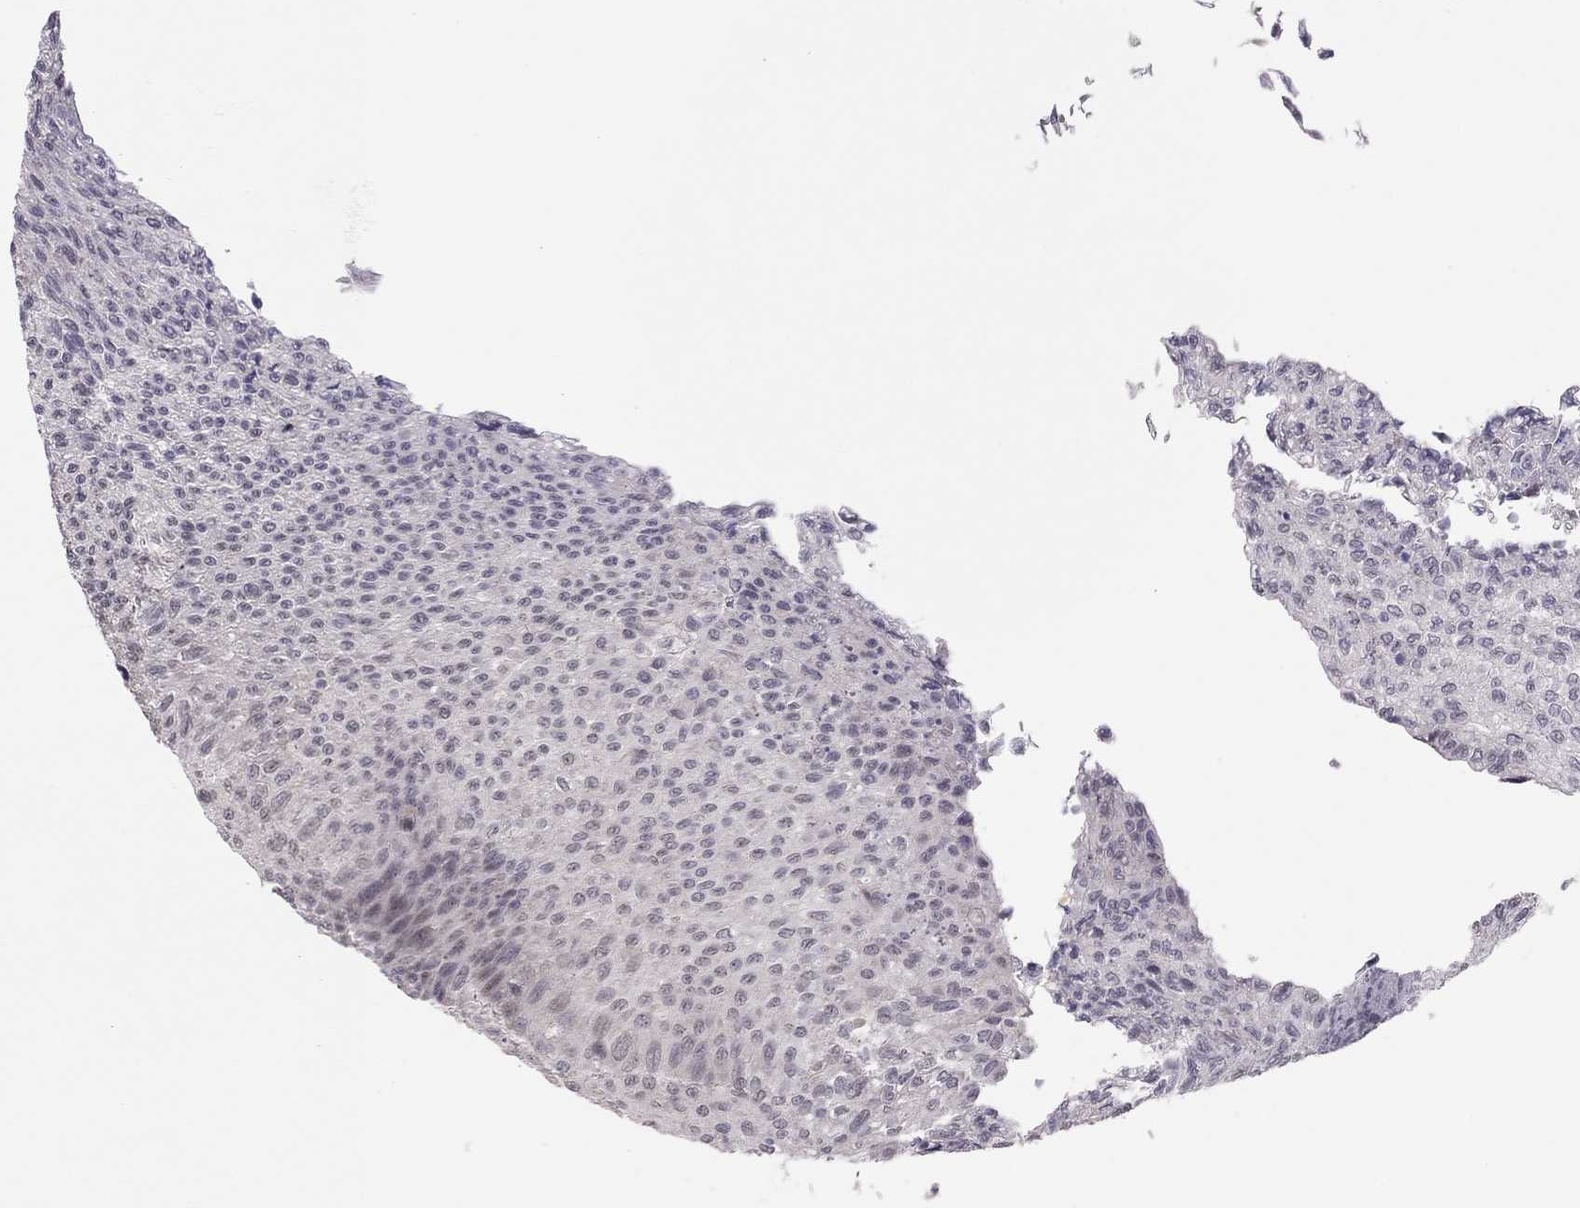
{"staining": {"intensity": "negative", "quantity": "none", "location": "none"}, "tissue": "urothelial cancer", "cell_type": "Tumor cells", "image_type": "cancer", "snomed": [{"axis": "morphology", "description": "Urothelial carcinoma, Low grade"}, {"axis": "topography", "description": "Ureter, NOS"}, {"axis": "topography", "description": "Urinary bladder"}], "caption": "Immunohistochemistry (IHC) histopathology image of neoplastic tissue: human urothelial carcinoma (low-grade) stained with DAB (3,3'-diaminobenzidine) displays no significant protein positivity in tumor cells.", "gene": "HSF2BP", "patient": {"sex": "male", "age": 78}}